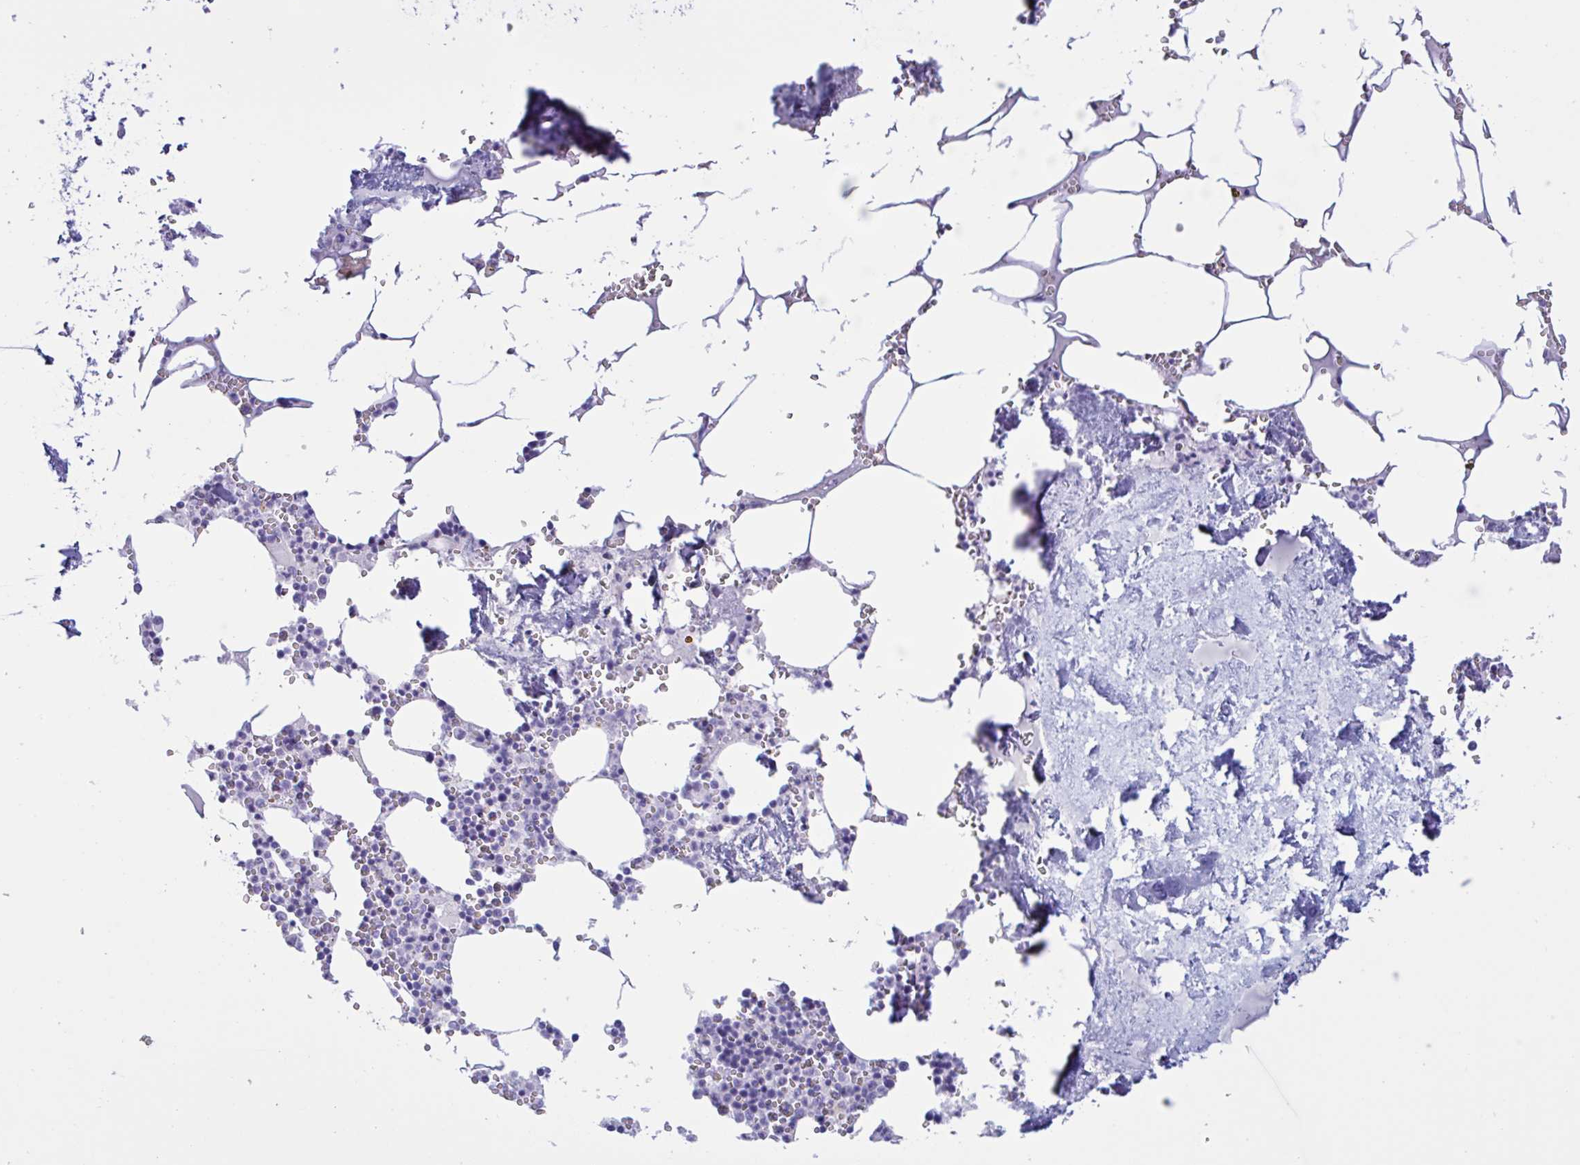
{"staining": {"intensity": "negative", "quantity": "none", "location": "none"}, "tissue": "bone marrow", "cell_type": "Hematopoietic cells", "image_type": "normal", "snomed": [{"axis": "morphology", "description": "Normal tissue, NOS"}, {"axis": "topography", "description": "Bone marrow"}], "caption": "Hematopoietic cells are negative for protein expression in benign human bone marrow. (Stains: DAB immunohistochemistry with hematoxylin counter stain, Microscopy: brightfield microscopy at high magnification).", "gene": "MRGPRG", "patient": {"sex": "male", "age": 54}}